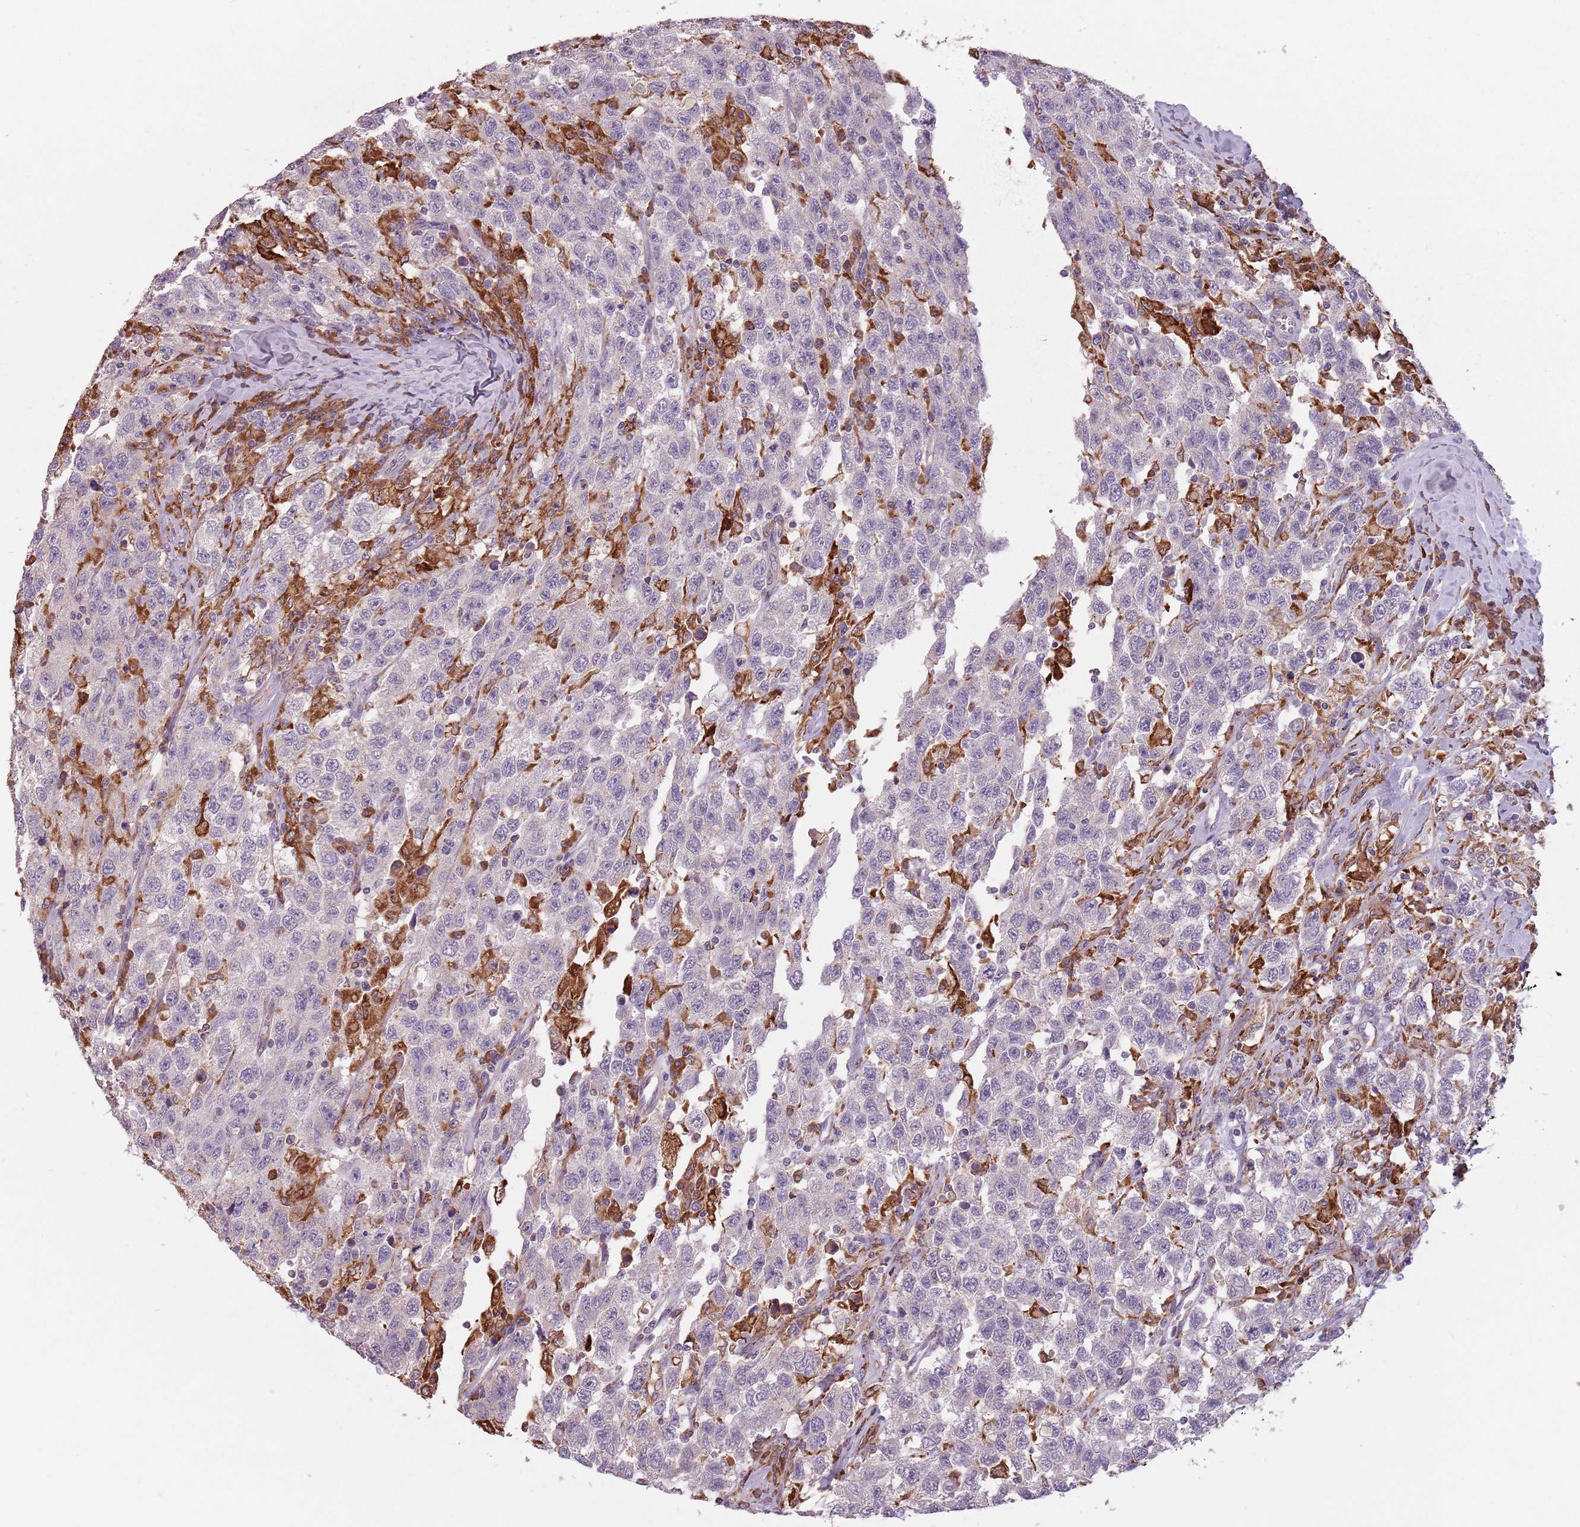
{"staining": {"intensity": "negative", "quantity": "none", "location": "none"}, "tissue": "testis cancer", "cell_type": "Tumor cells", "image_type": "cancer", "snomed": [{"axis": "morphology", "description": "Seminoma, NOS"}, {"axis": "topography", "description": "Testis"}], "caption": "DAB (3,3'-diaminobenzidine) immunohistochemical staining of human testis cancer reveals no significant expression in tumor cells. Brightfield microscopy of IHC stained with DAB (brown) and hematoxylin (blue), captured at high magnification.", "gene": "RPS9", "patient": {"sex": "male", "age": 65}}